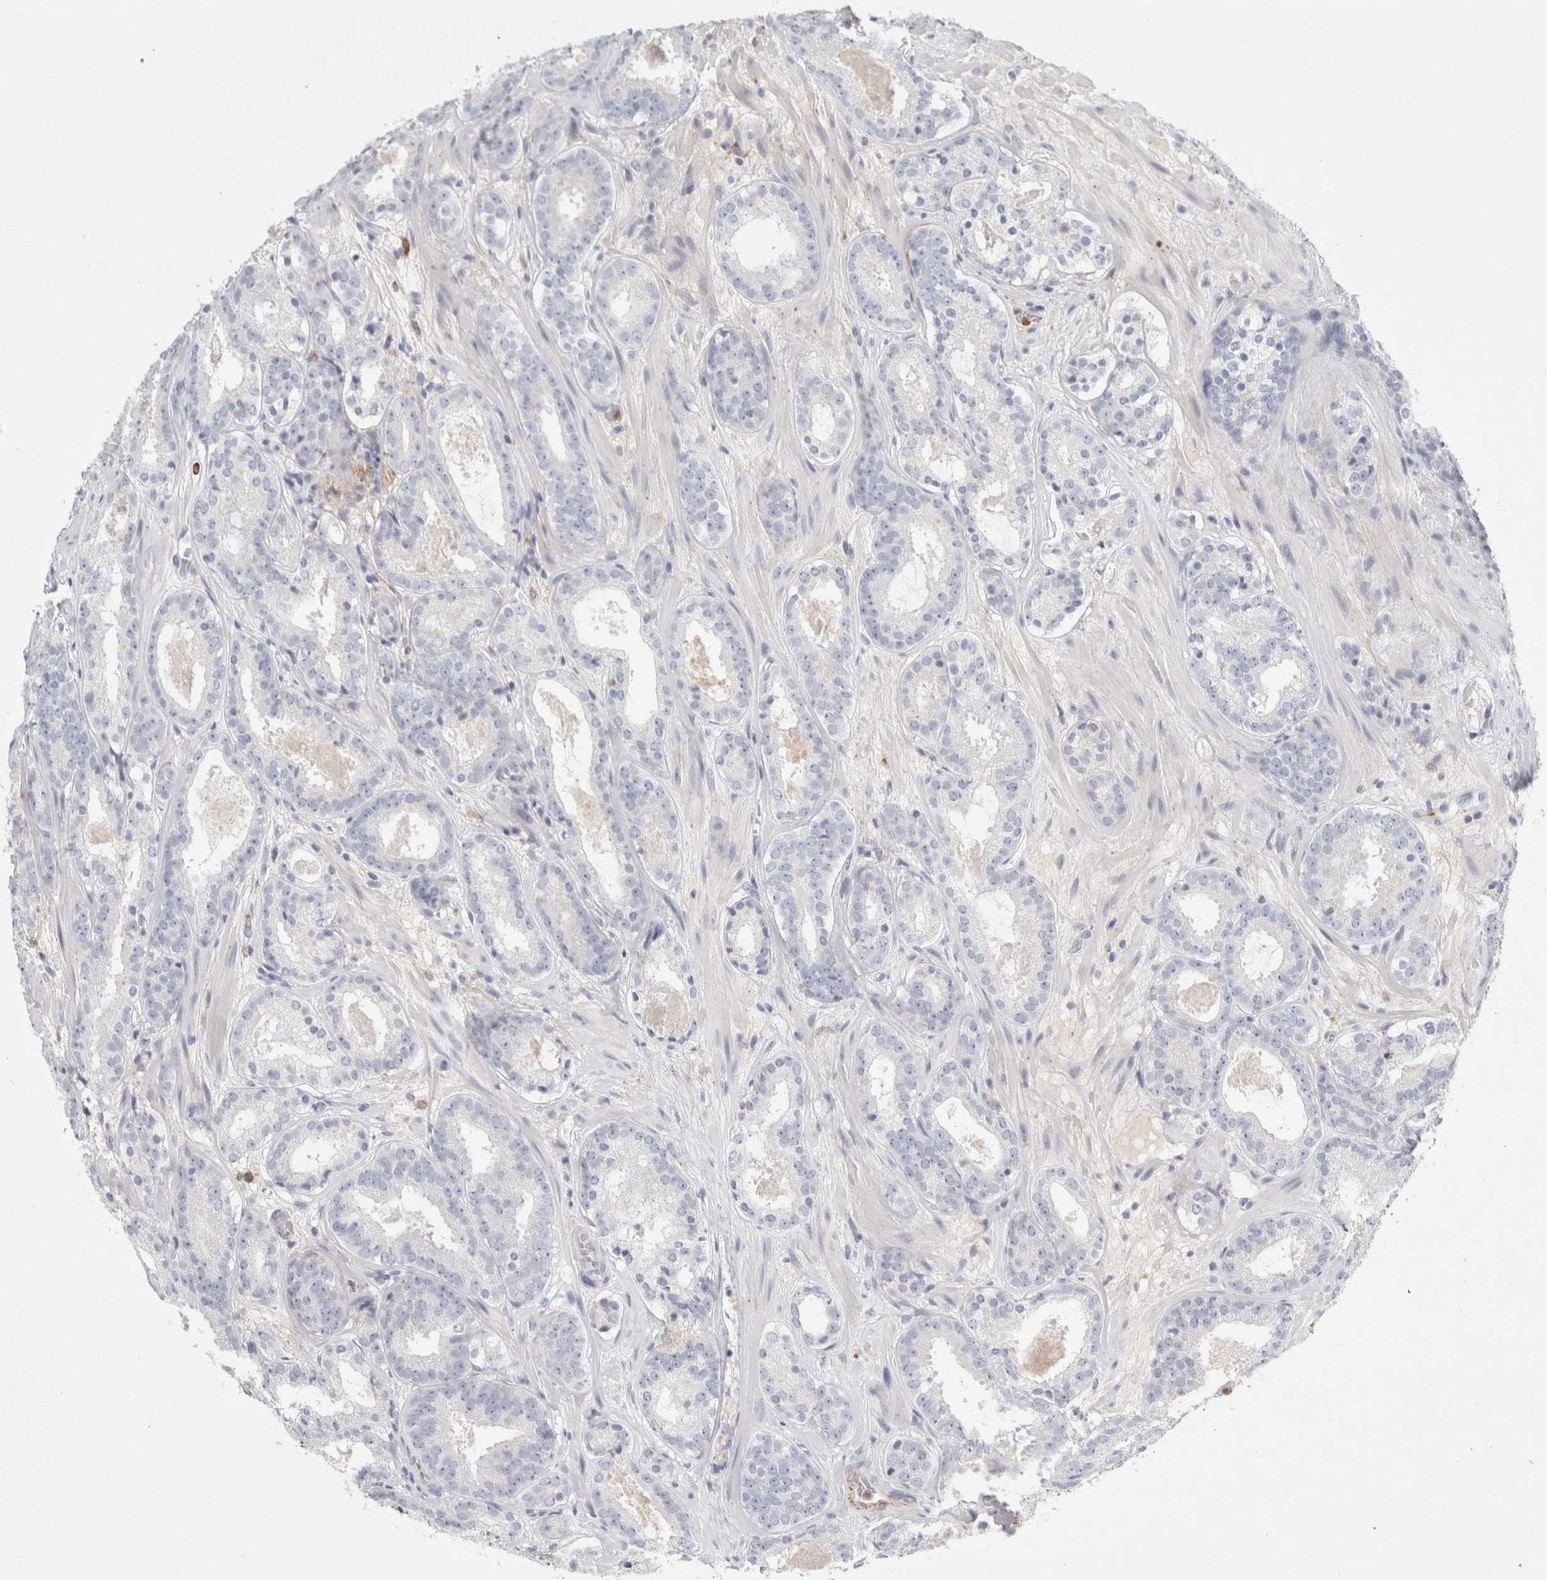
{"staining": {"intensity": "negative", "quantity": "none", "location": "none"}, "tissue": "prostate cancer", "cell_type": "Tumor cells", "image_type": "cancer", "snomed": [{"axis": "morphology", "description": "Adenocarcinoma, Low grade"}, {"axis": "topography", "description": "Prostate"}], "caption": "This histopathology image is of prostate cancer stained with IHC to label a protein in brown with the nuclei are counter-stained blue. There is no positivity in tumor cells. (DAB immunohistochemistry (IHC), high magnification).", "gene": "FGL2", "patient": {"sex": "male", "age": 69}}